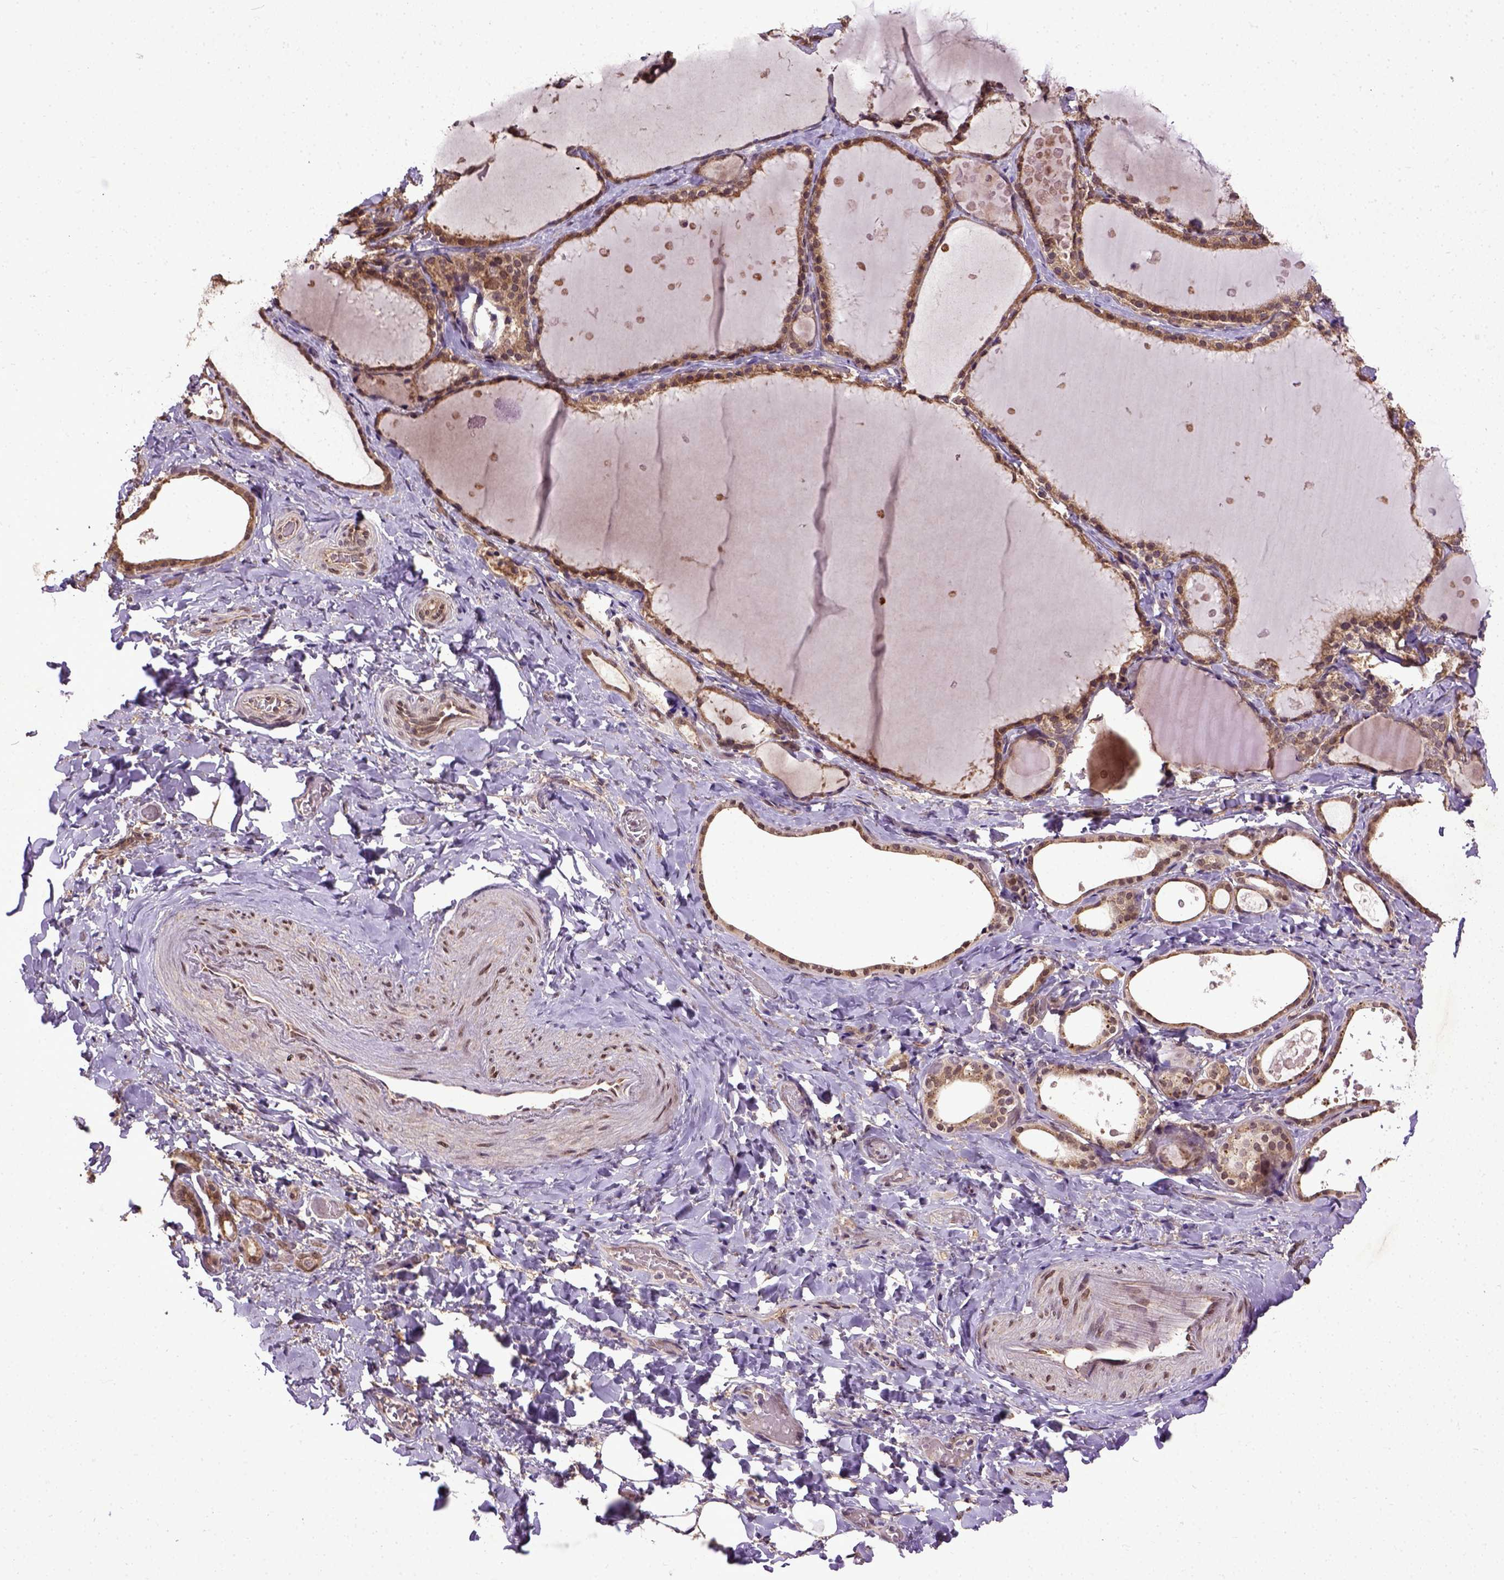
{"staining": {"intensity": "moderate", "quantity": "25%-75%", "location": "cytoplasmic/membranous,nuclear"}, "tissue": "thyroid gland", "cell_type": "Glandular cells", "image_type": "normal", "snomed": [{"axis": "morphology", "description": "Normal tissue, NOS"}, {"axis": "topography", "description": "Thyroid gland"}], "caption": "High-power microscopy captured an immunohistochemistry image of normal thyroid gland, revealing moderate cytoplasmic/membranous,nuclear expression in about 25%-75% of glandular cells. The staining was performed using DAB (3,3'-diaminobenzidine), with brown indicating positive protein expression. Nuclei are stained blue with hematoxylin.", "gene": "UBA3", "patient": {"sex": "female", "age": 56}}